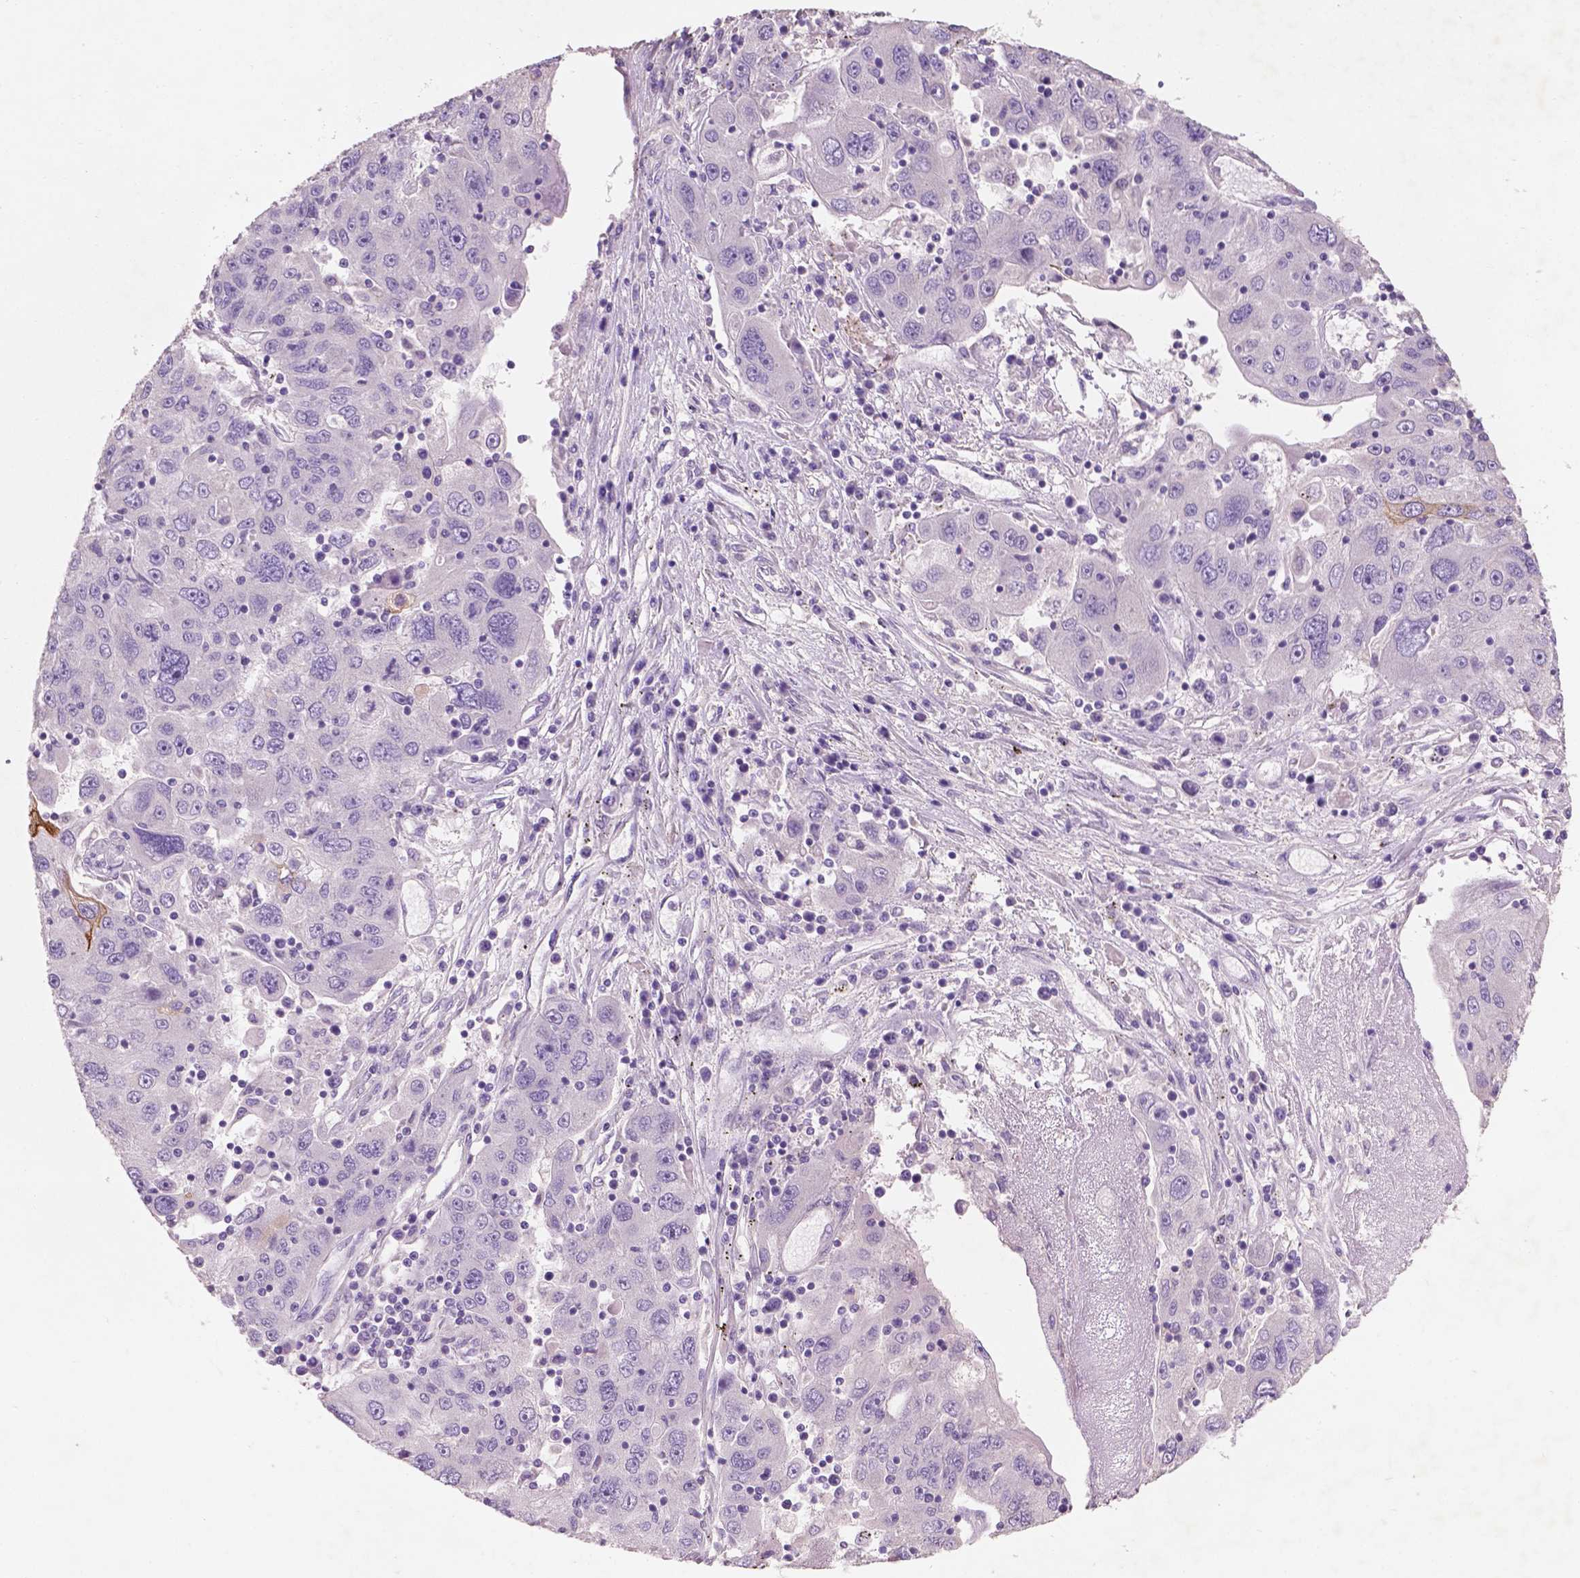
{"staining": {"intensity": "moderate", "quantity": "<25%", "location": "cytoplasmic/membranous"}, "tissue": "stomach cancer", "cell_type": "Tumor cells", "image_type": "cancer", "snomed": [{"axis": "morphology", "description": "Adenocarcinoma, NOS"}, {"axis": "topography", "description": "Stomach"}], "caption": "A histopathology image of human stomach cancer (adenocarcinoma) stained for a protein reveals moderate cytoplasmic/membranous brown staining in tumor cells.", "gene": "SBSN", "patient": {"sex": "male", "age": 56}}